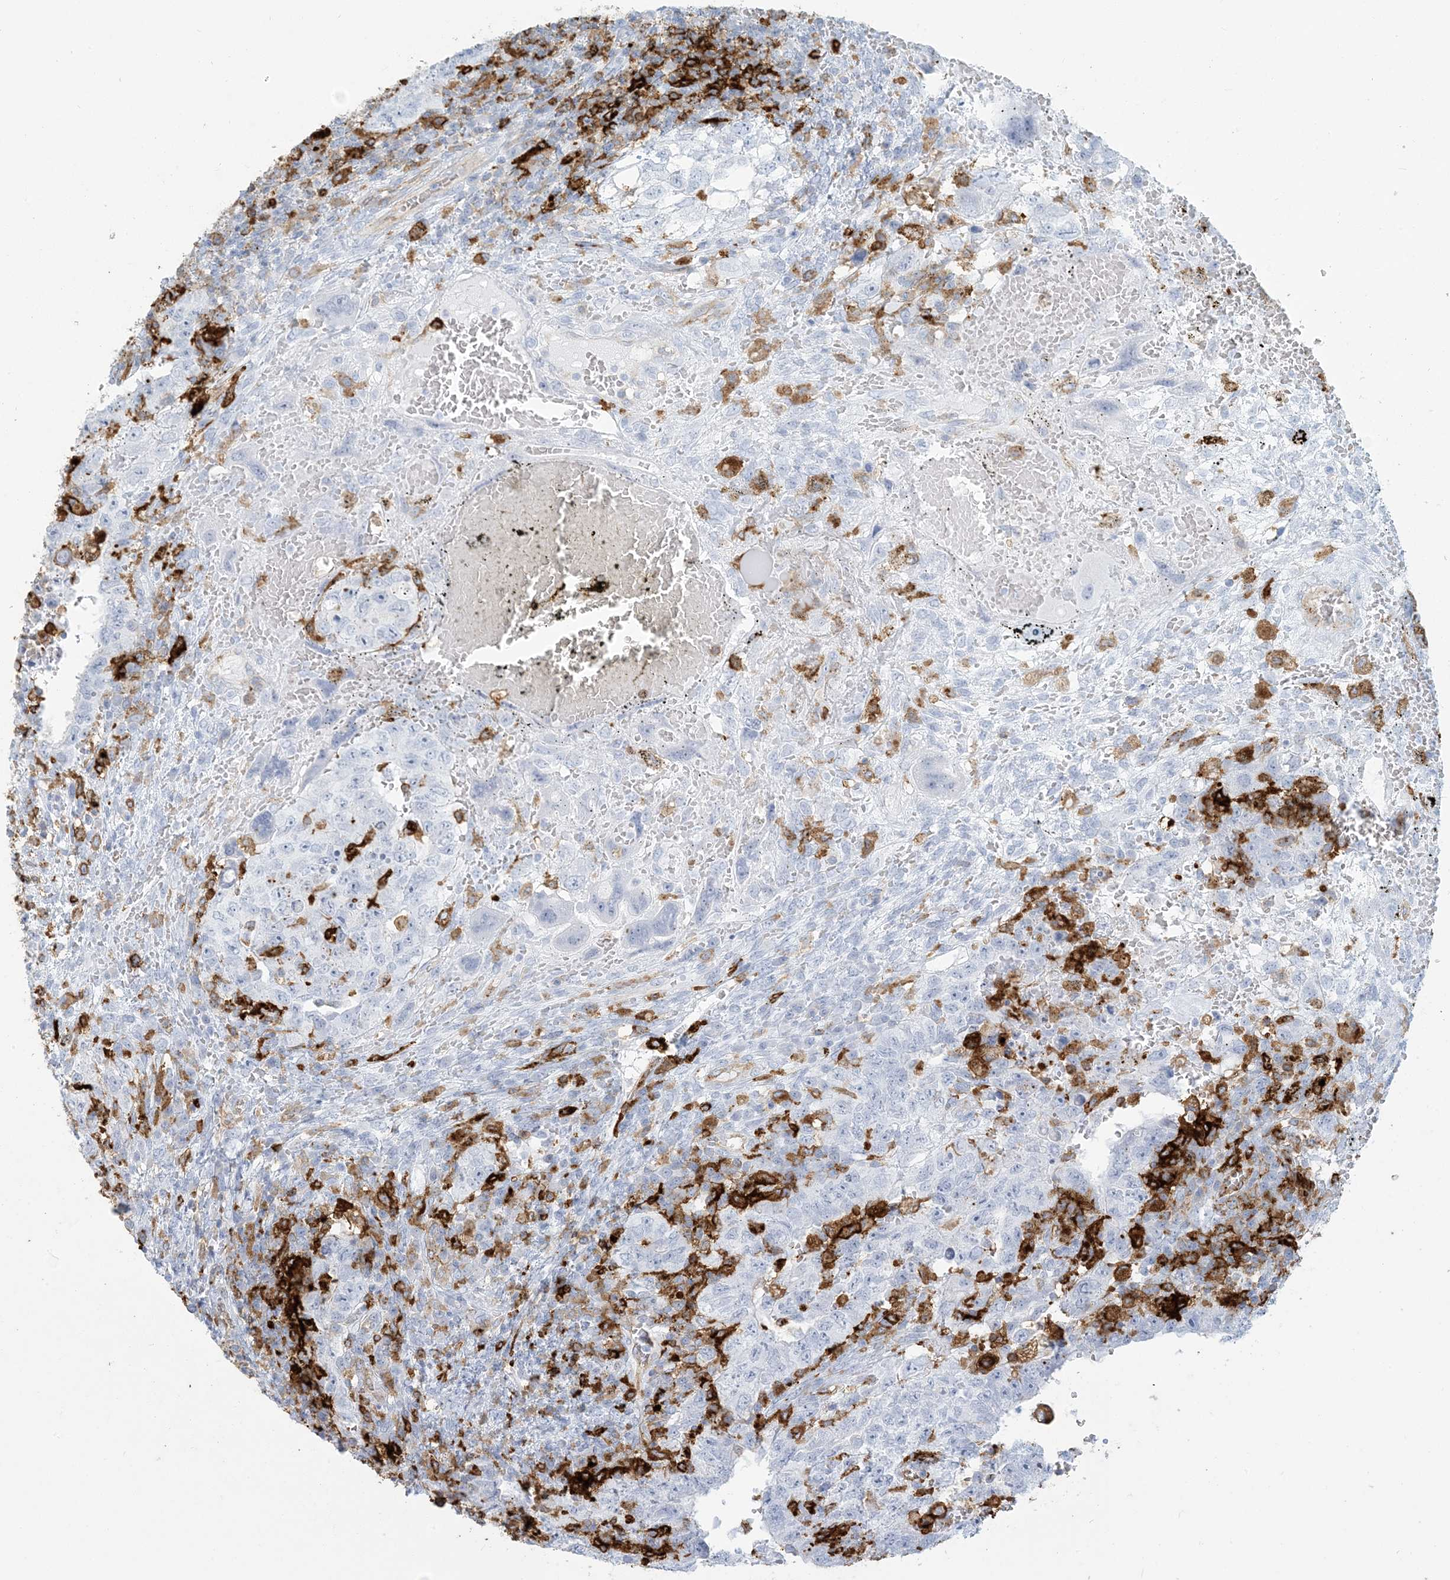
{"staining": {"intensity": "negative", "quantity": "none", "location": "none"}, "tissue": "testis cancer", "cell_type": "Tumor cells", "image_type": "cancer", "snomed": [{"axis": "morphology", "description": "Carcinoma, Embryonal, NOS"}, {"axis": "topography", "description": "Testis"}], "caption": "Tumor cells are negative for protein expression in human embryonal carcinoma (testis). (DAB (3,3'-diaminobenzidine) IHC, high magnification).", "gene": "HLA-DRB1", "patient": {"sex": "male", "age": 26}}